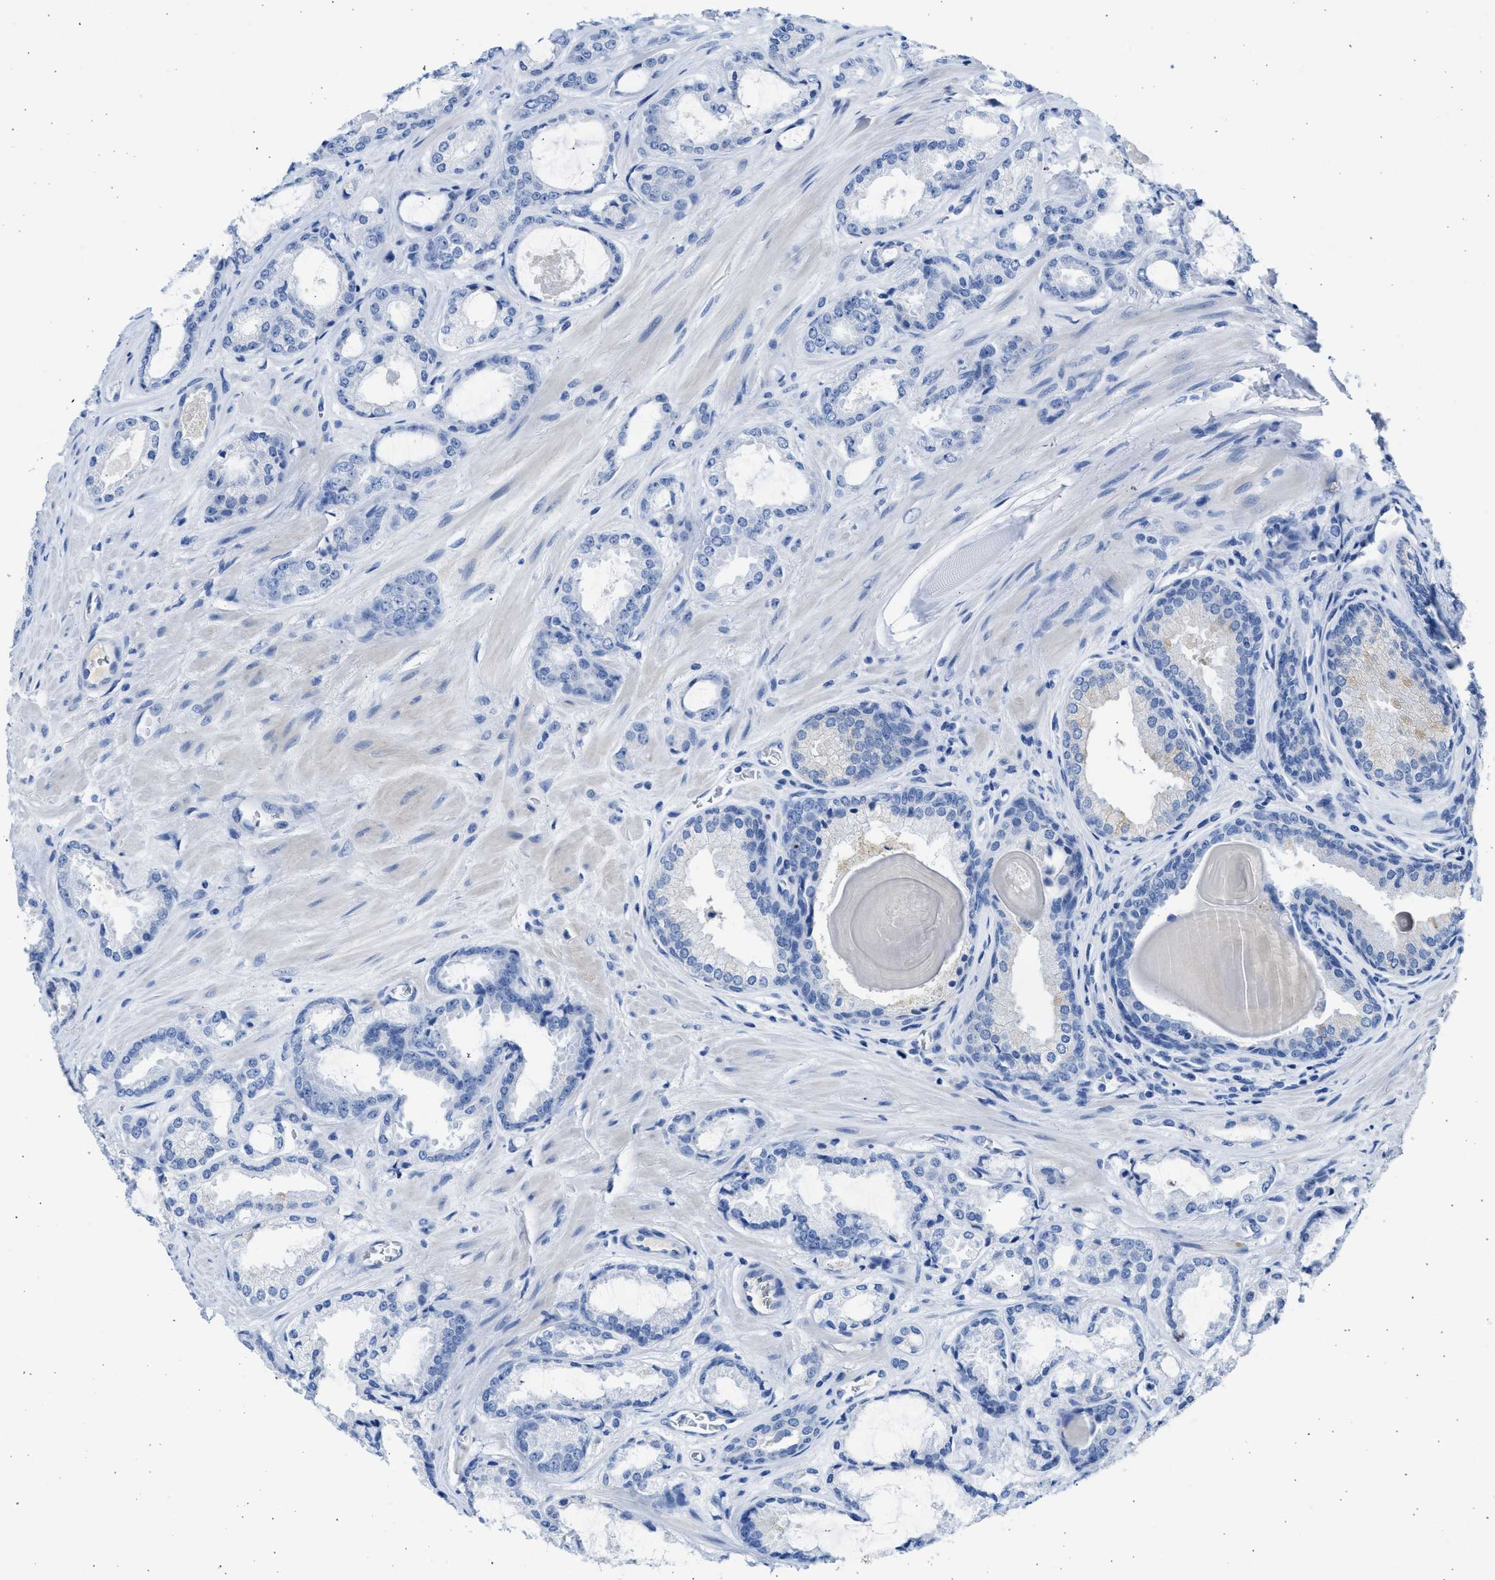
{"staining": {"intensity": "negative", "quantity": "none", "location": "none"}, "tissue": "prostate cancer", "cell_type": "Tumor cells", "image_type": "cancer", "snomed": [{"axis": "morphology", "description": "Adenocarcinoma, High grade"}, {"axis": "topography", "description": "Prostate"}], "caption": "A high-resolution histopathology image shows IHC staining of high-grade adenocarcinoma (prostate), which reveals no significant staining in tumor cells. (DAB IHC with hematoxylin counter stain).", "gene": "SPATA3", "patient": {"sex": "male", "age": 65}}